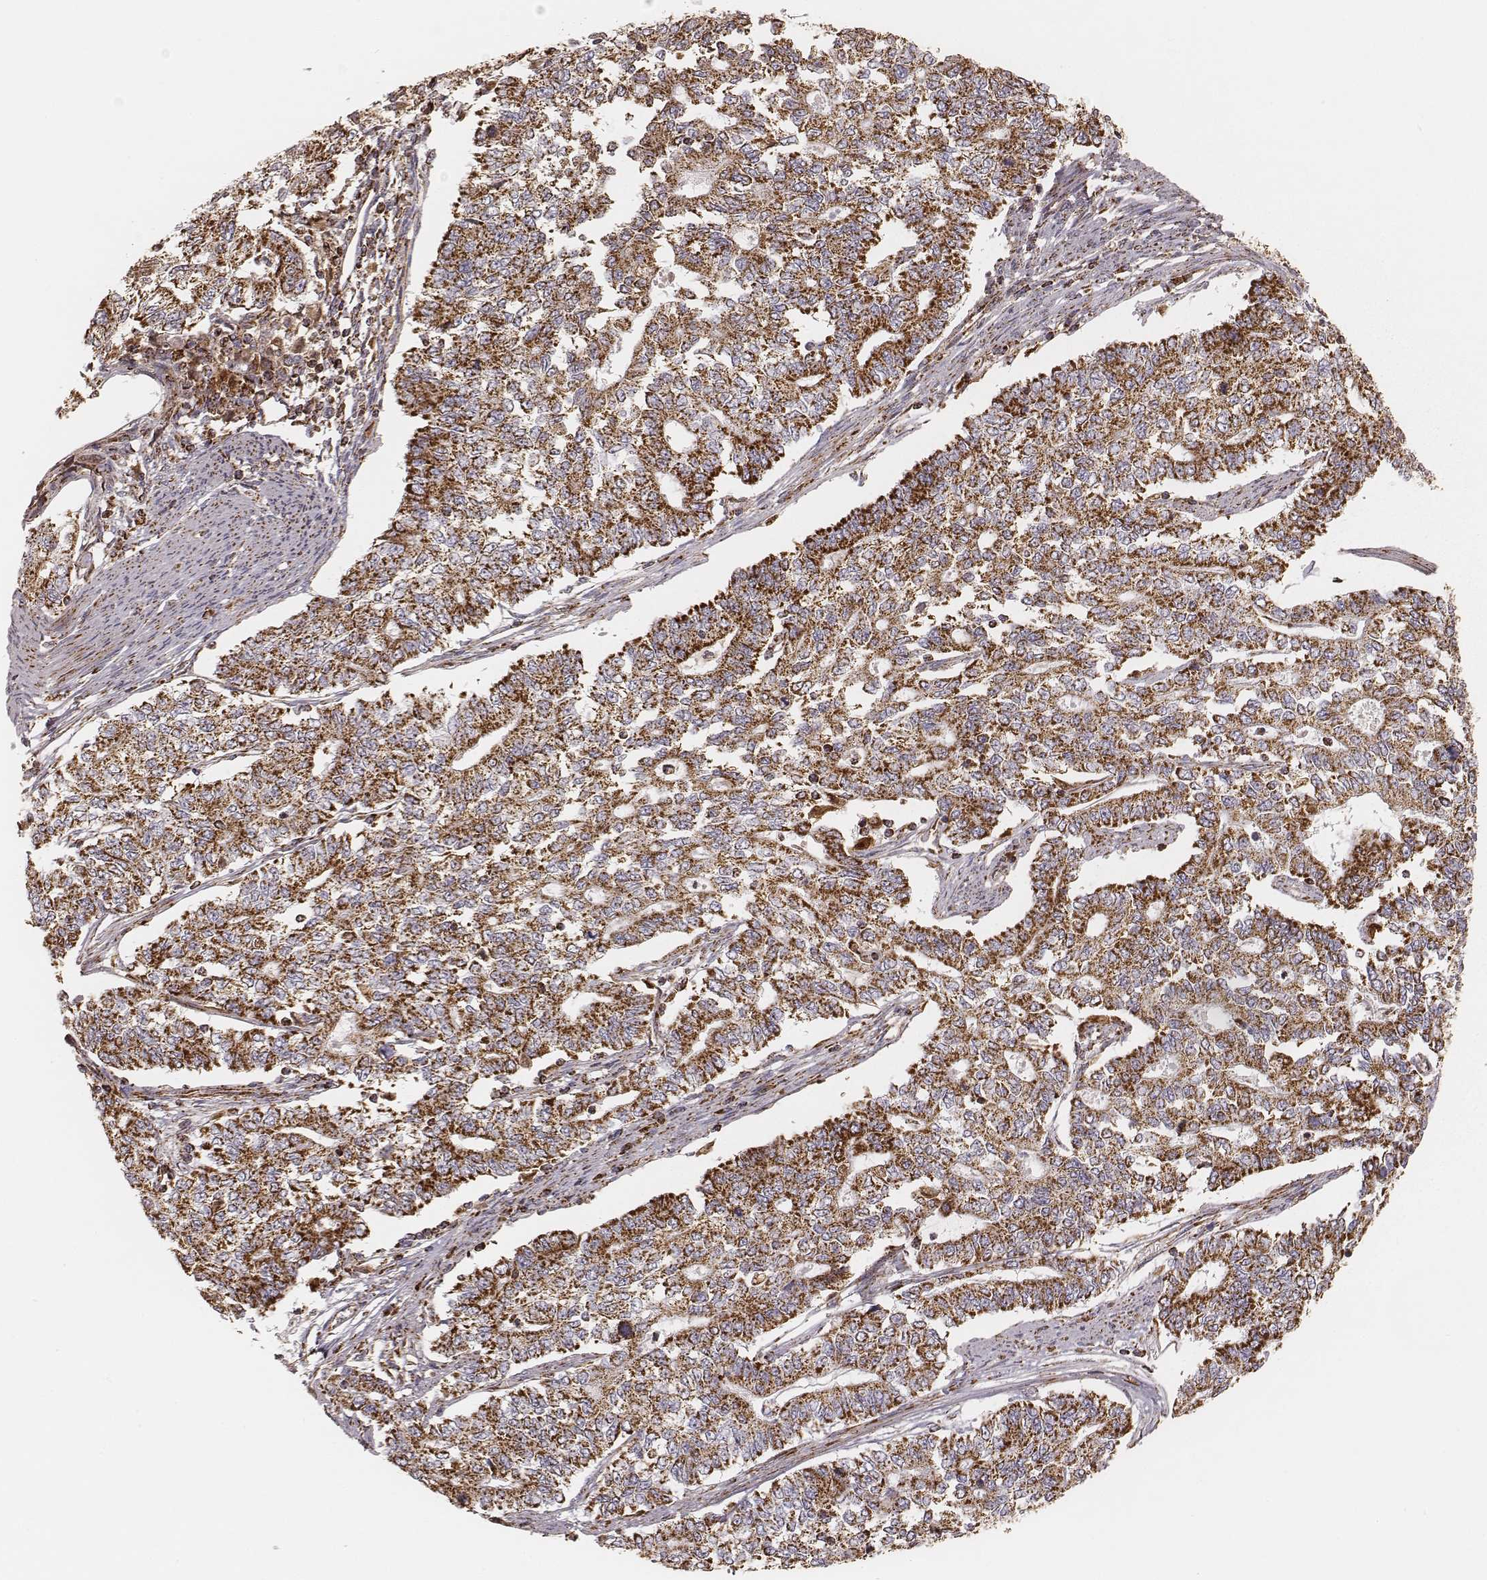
{"staining": {"intensity": "strong", "quantity": ">75%", "location": "cytoplasmic/membranous"}, "tissue": "endometrial cancer", "cell_type": "Tumor cells", "image_type": "cancer", "snomed": [{"axis": "morphology", "description": "Adenocarcinoma, NOS"}, {"axis": "topography", "description": "Uterus"}], "caption": "Strong cytoplasmic/membranous protein staining is identified in approximately >75% of tumor cells in endometrial adenocarcinoma.", "gene": "CS", "patient": {"sex": "female", "age": 59}}